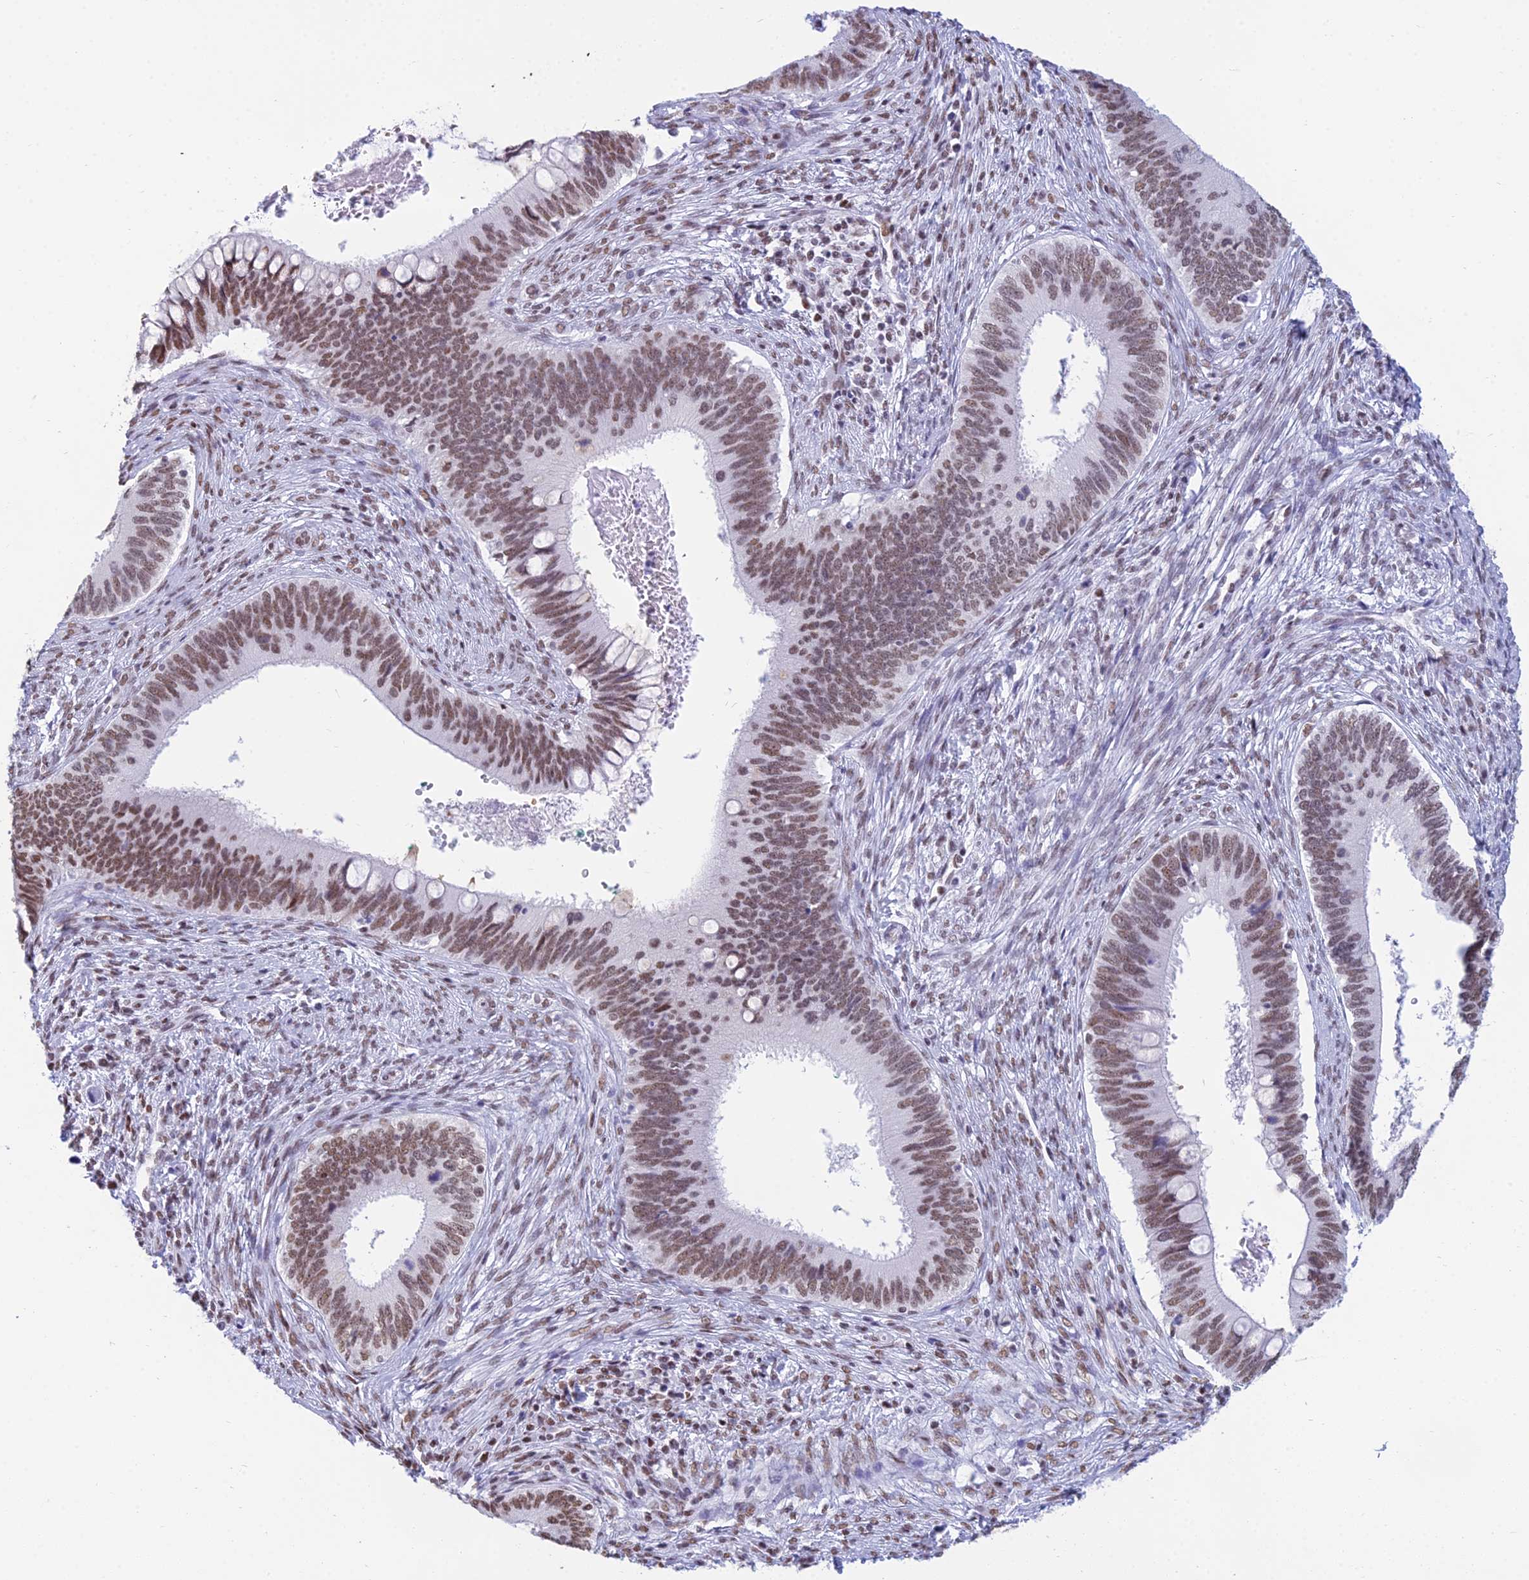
{"staining": {"intensity": "moderate", "quantity": ">75%", "location": "nuclear"}, "tissue": "cervical cancer", "cell_type": "Tumor cells", "image_type": "cancer", "snomed": [{"axis": "morphology", "description": "Adenocarcinoma, NOS"}, {"axis": "topography", "description": "Cervix"}], "caption": "Tumor cells show medium levels of moderate nuclear staining in approximately >75% of cells in adenocarcinoma (cervical).", "gene": "CDC26", "patient": {"sex": "female", "age": 42}}